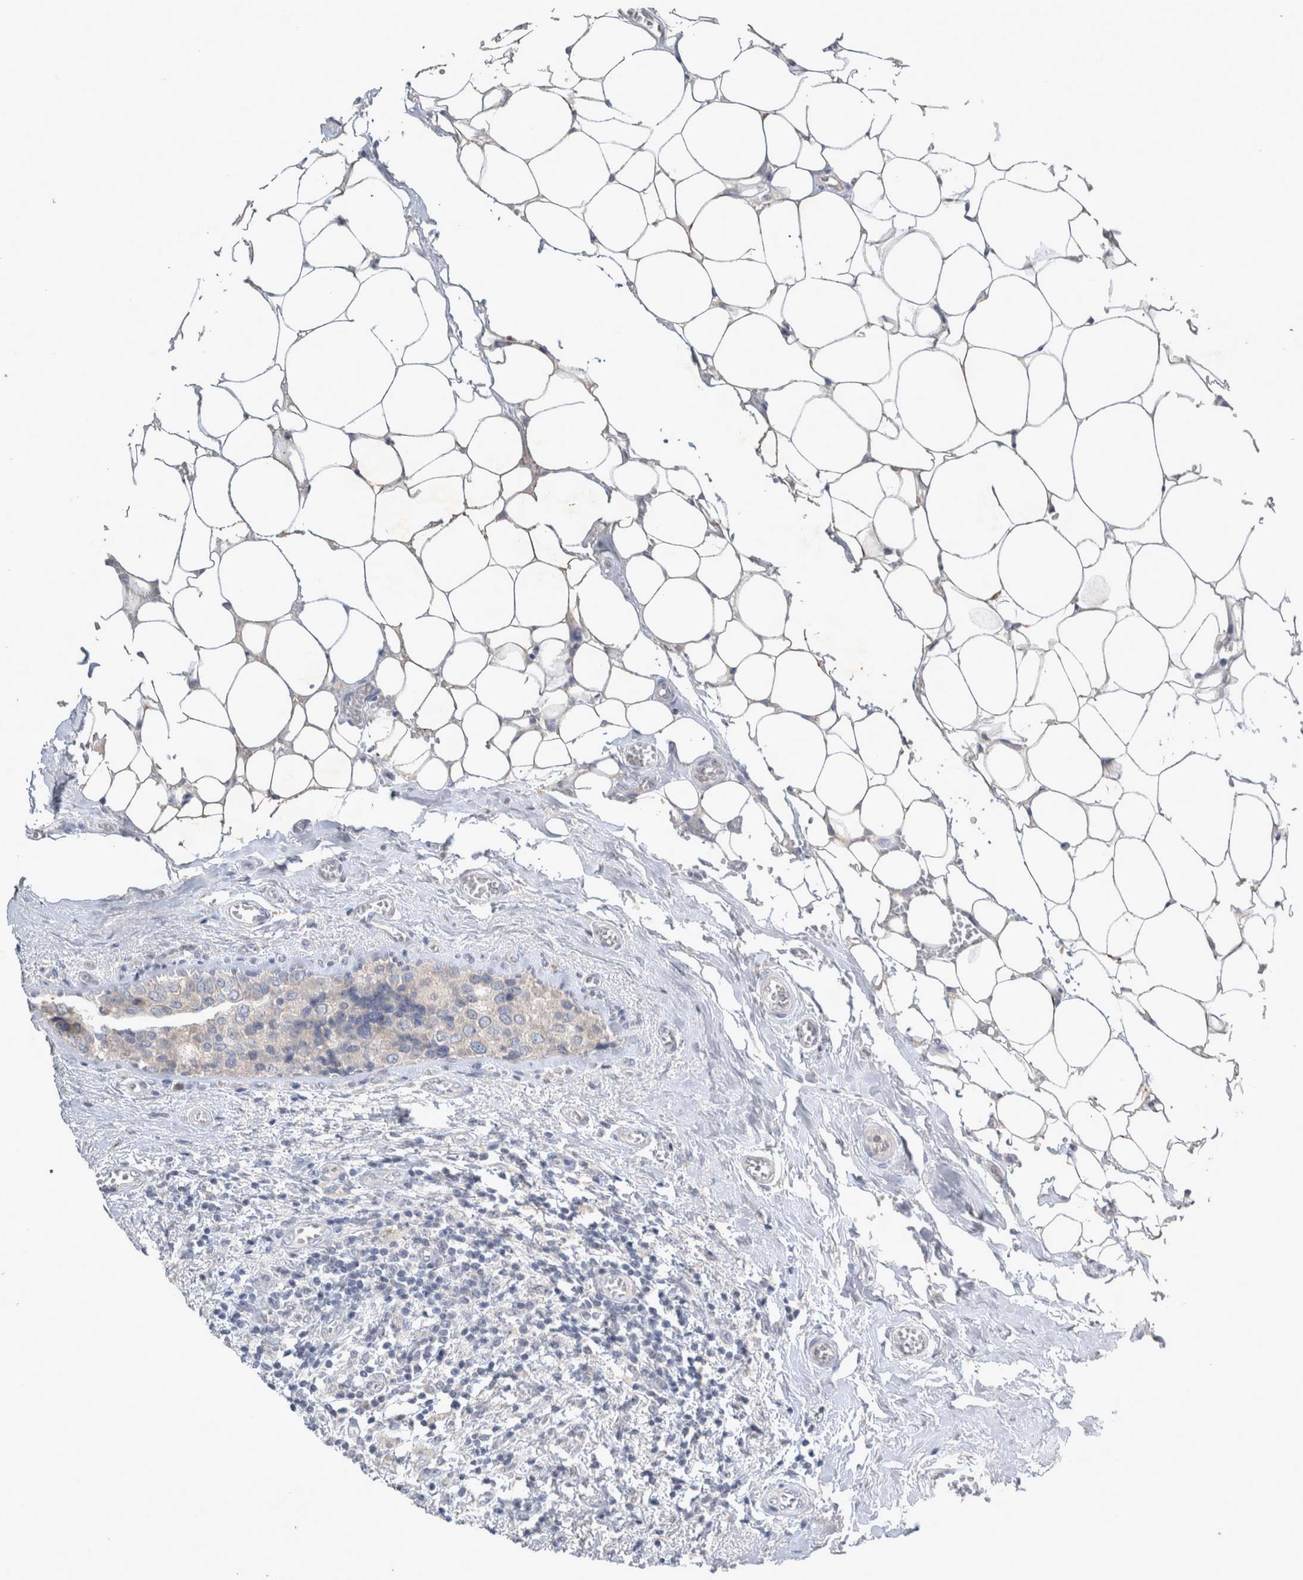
{"staining": {"intensity": "negative", "quantity": "none", "location": "none"}, "tissue": "breast cancer", "cell_type": "Tumor cells", "image_type": "cancer", "snomed": [{"axis": "morphology", "description": "Normal tissue, NOS"}, {"axis": "morphology", "description": "Duct carcinoma"}, {"axis": "topography", "description": "Breast"}], "caption": "An immunohistochemistry micrograph of intraductal carcinoma (breast) is shown. There is no staining in tumor cells of intraductal carcinoma (breast).", "gene": "SLC22A11", "patient": {"sex": "female", "age": 43}}